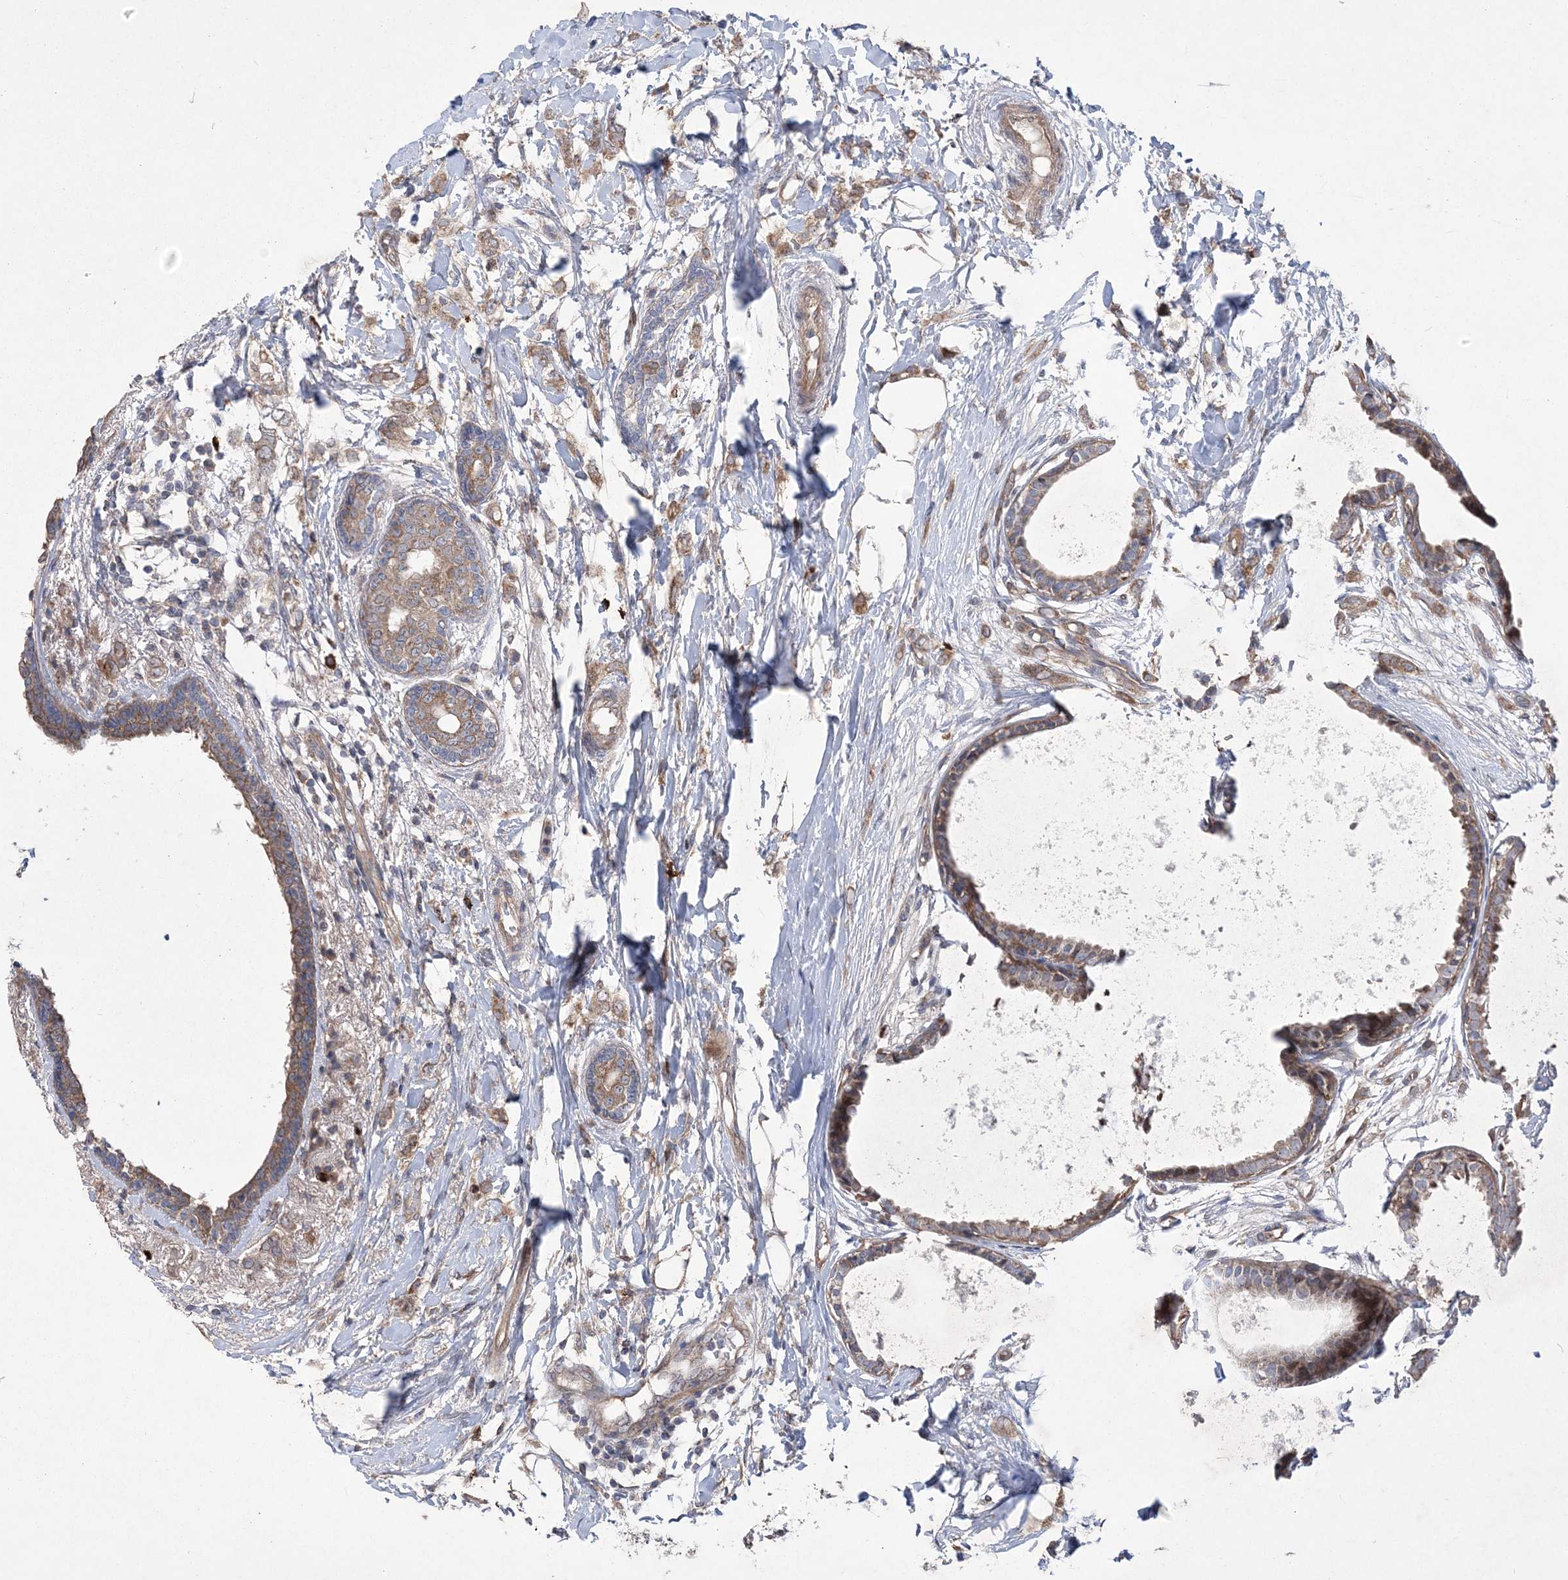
{"staining": {"intensity": "weak", "quantity": ">75%", "location": "cytoplasmic/membranous"}, "tissue": "breast cancer", "cell_type": "Tumor cells", "image_type": "cancer", "snomed": [{"axis": "morphology", "description": "Normal tissue, NOS"}, {"axis": "morphology", "description": "Lobular carcinoma"}, {"axis": "topography", "description": "Breast"}], "caption": "DAB (3,3'-diaminobenzidine) immunohistochemical staining of human lobular carcinoma (breast) demonstrates weak cytoplasmic/membranous protein positivity in about >75% of tumor cells.", "gene": "MTRF1L", "patient": {"sex": "female", "age": 47}}